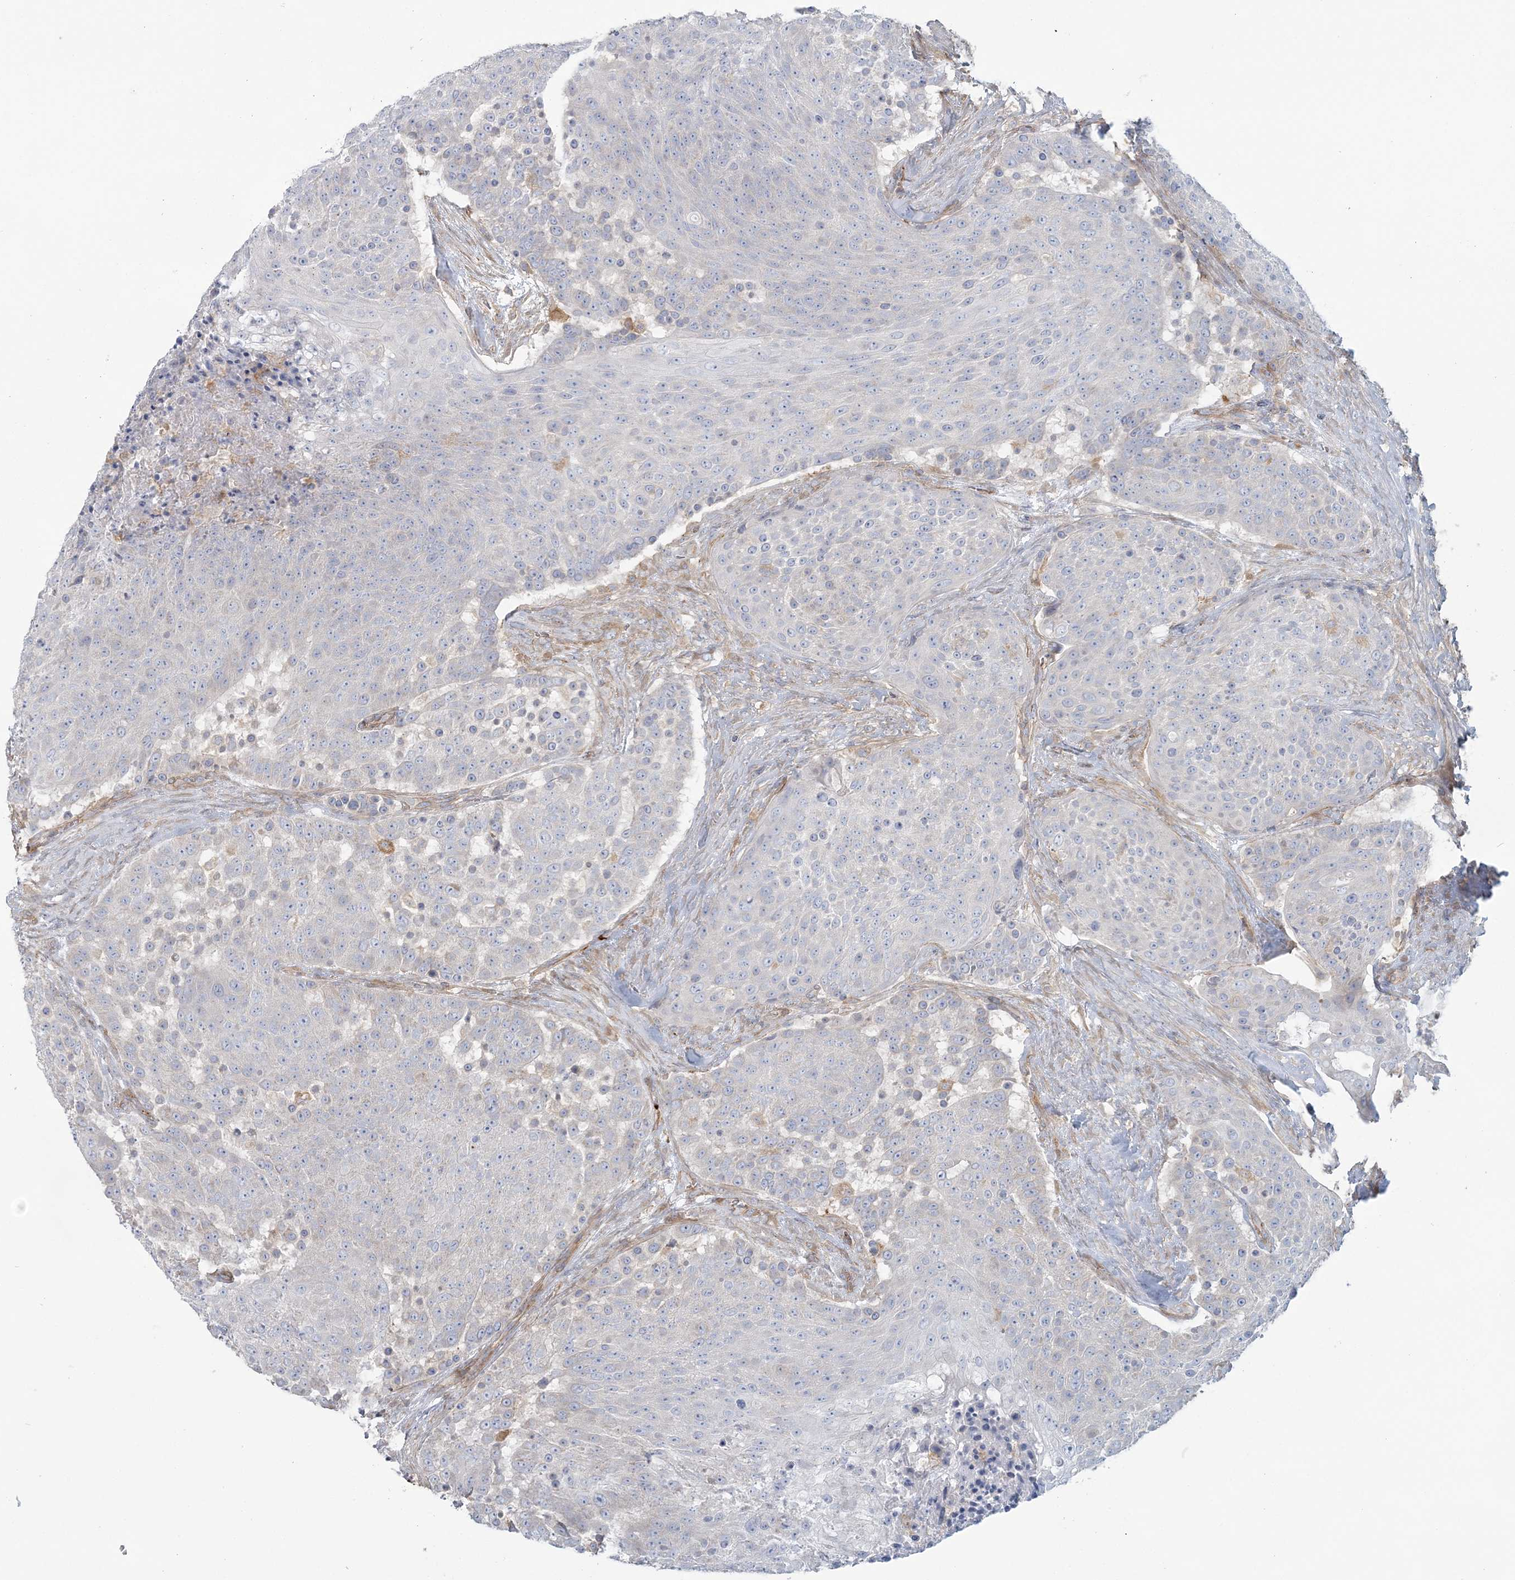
{"staining": {"intensity": "negative", "quantity": "none", "location": "none"}, "tissue": "urothelial cancer", "cell_type": "Tumor cells", "image_type": "cancer", "snomed": [{"axis": "morphology", "description": "Urothelial carcinoma, High grade"}, {"axis": "topography", "description": "Urinary bladder"}], "caption": "Tumor cells are negative for protein expression in human urothelial cancer.", "gene": "CUEDC2", "patient": {"sex": "female", "age": 63}}